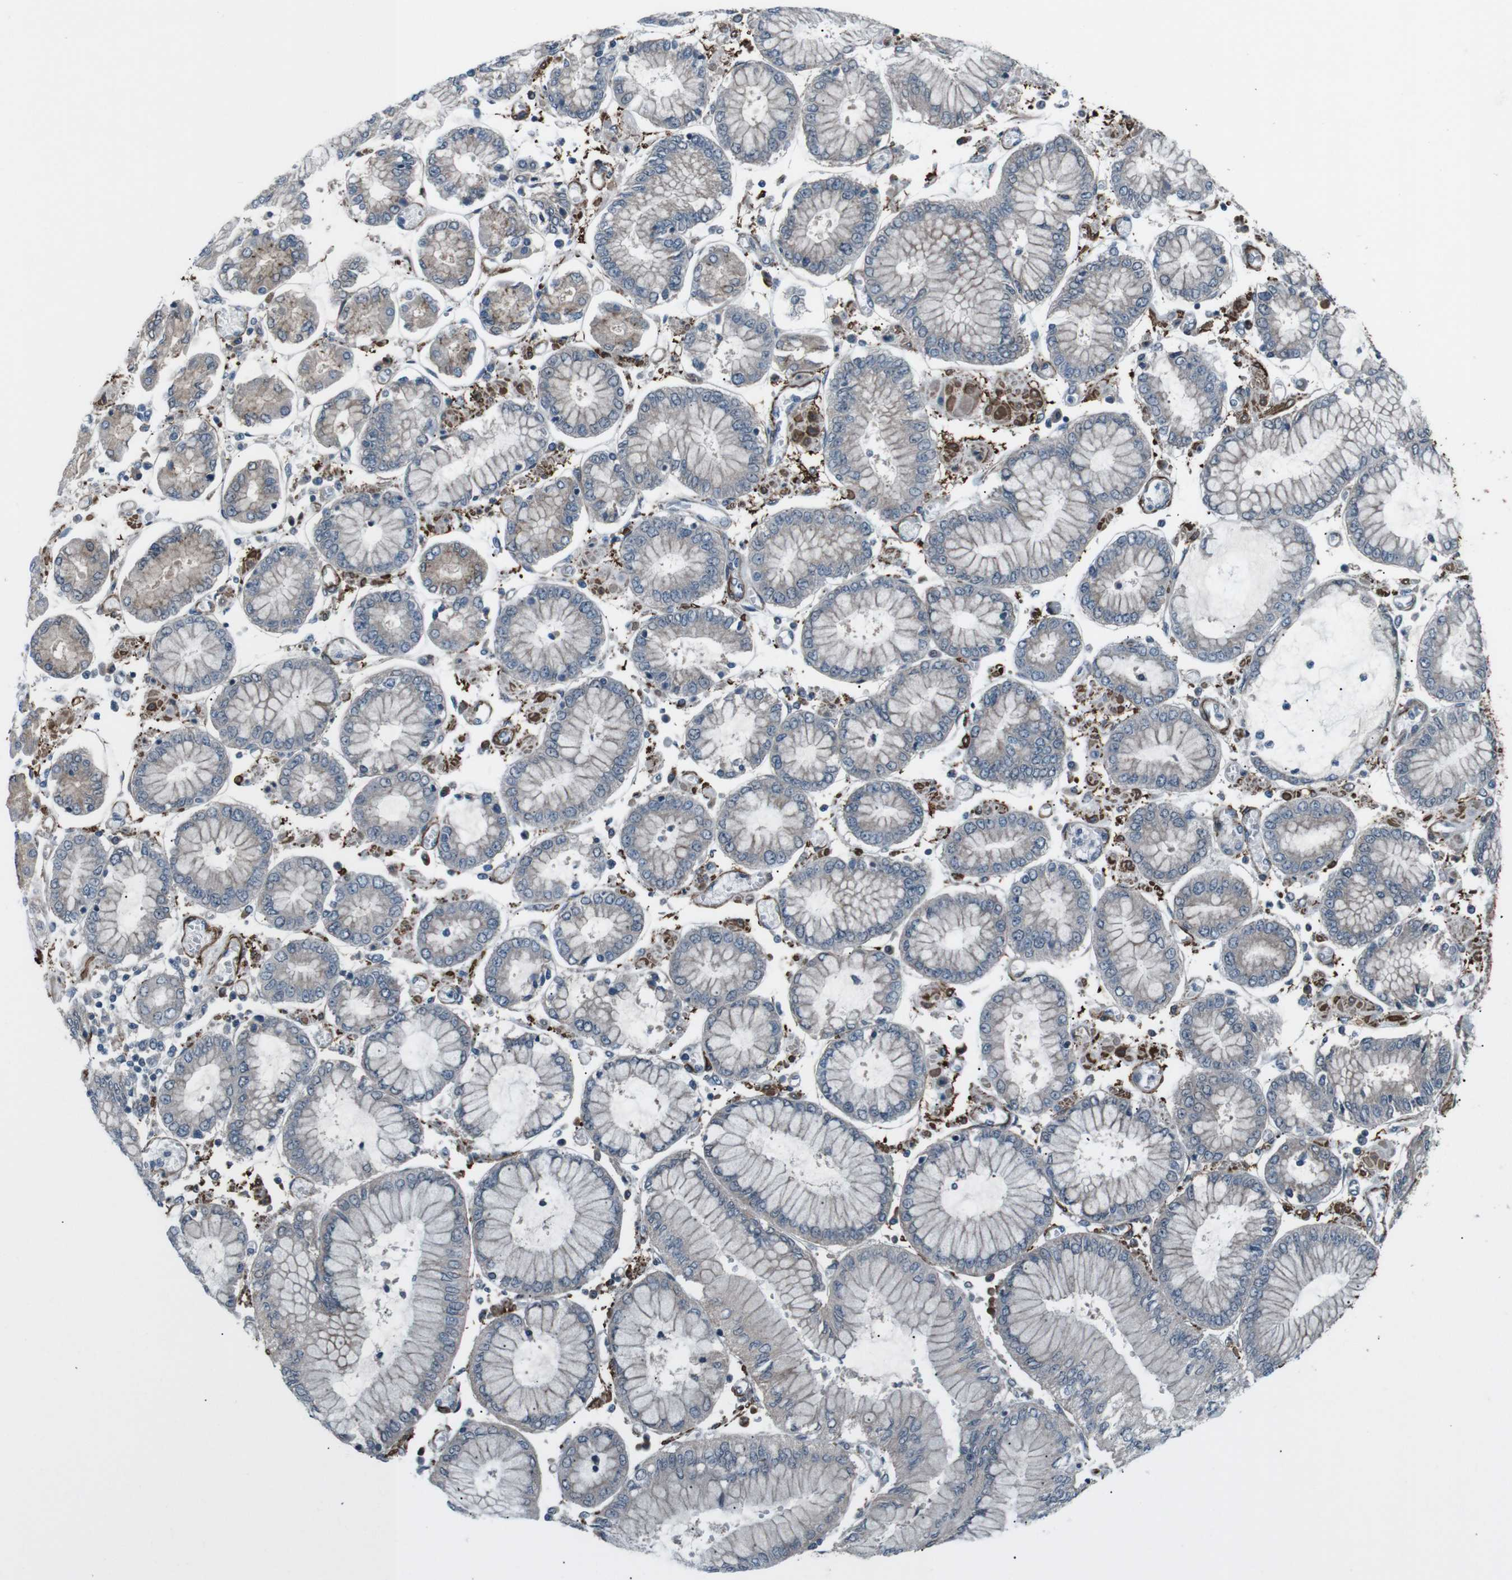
{"staining": {"intensity": "negative", "quantity": "none", "location": "none"}, "tissue": "stomach cancer", "cell_type": "Tumor cells", "image_type": "cancer", "snomed": [{"axis": "morphology", "description": "Adenocarcinoma, NOS"}, {"axis": "topography", "description": "Stomach"}], "caption": "DAB immunohistochemical staining of stomach cancer (adenocarcinoma) exhibits no significant positivity in tumor cells.", "gene": "PDLIM5", "patient": {"sex": "male", "age": 76}}